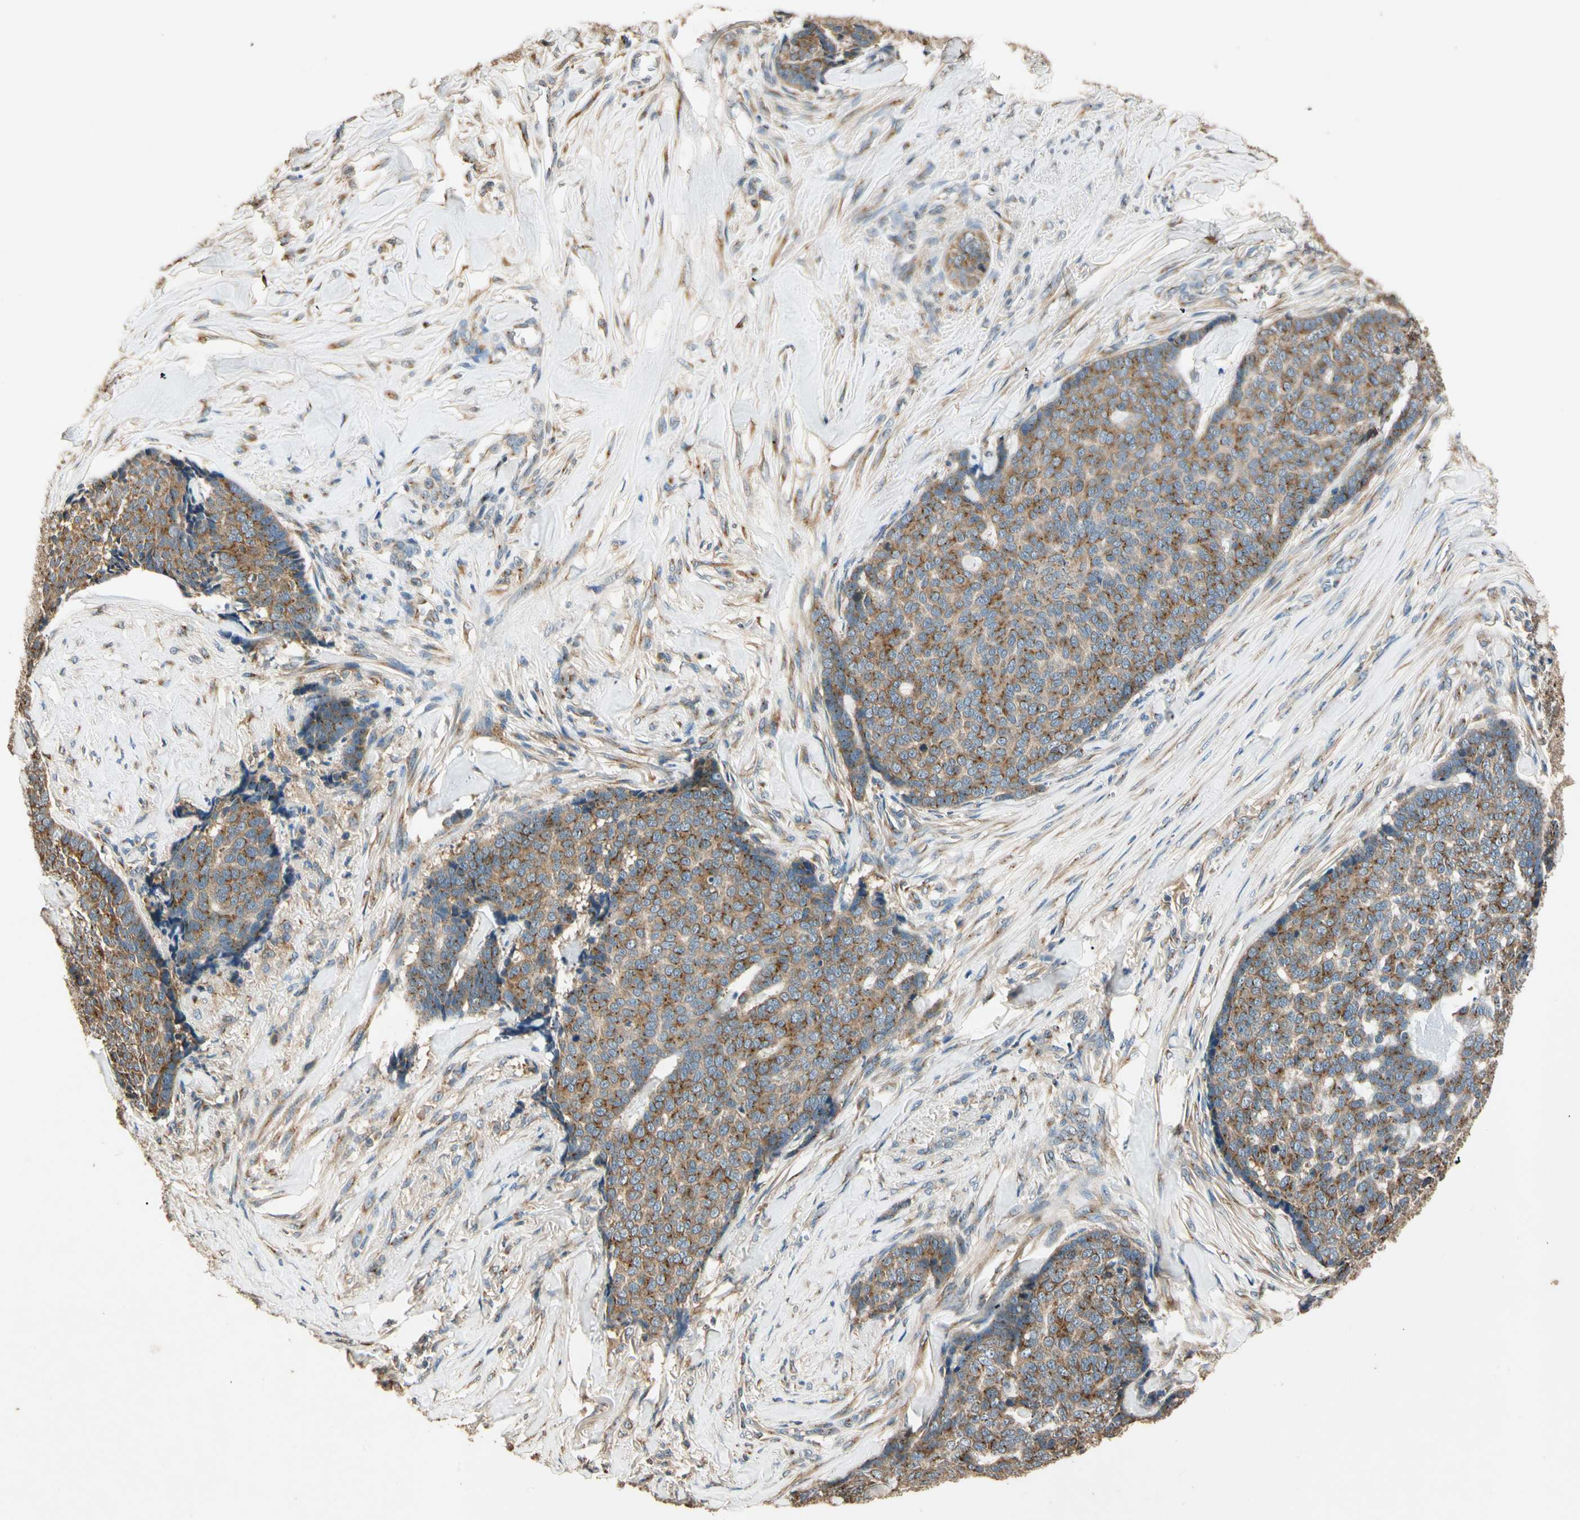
{"staining": {"intensity": "moderate", "quantity": ">75%", "location": "cytoplasmic/membranous"}, "tissue": "skin cancer", "cell_type": "Tumor cells", "image_type": "cancer", "snomed": [{"axis": "morphology", "description": "Basal cell carcinoma"}, {"axis": "topography", "description": "Skin"}], "caption": "IHC (DAB (3,3'-diaminobenzidine)) staining of human skin cancer (basal cell carcinoma) reveals moderate cytoplasmic/membranous protein positivity in approximately >75% of tumor cells.", "gene": "AKAP9", "patient": {"sex": "male", "age": 84}}